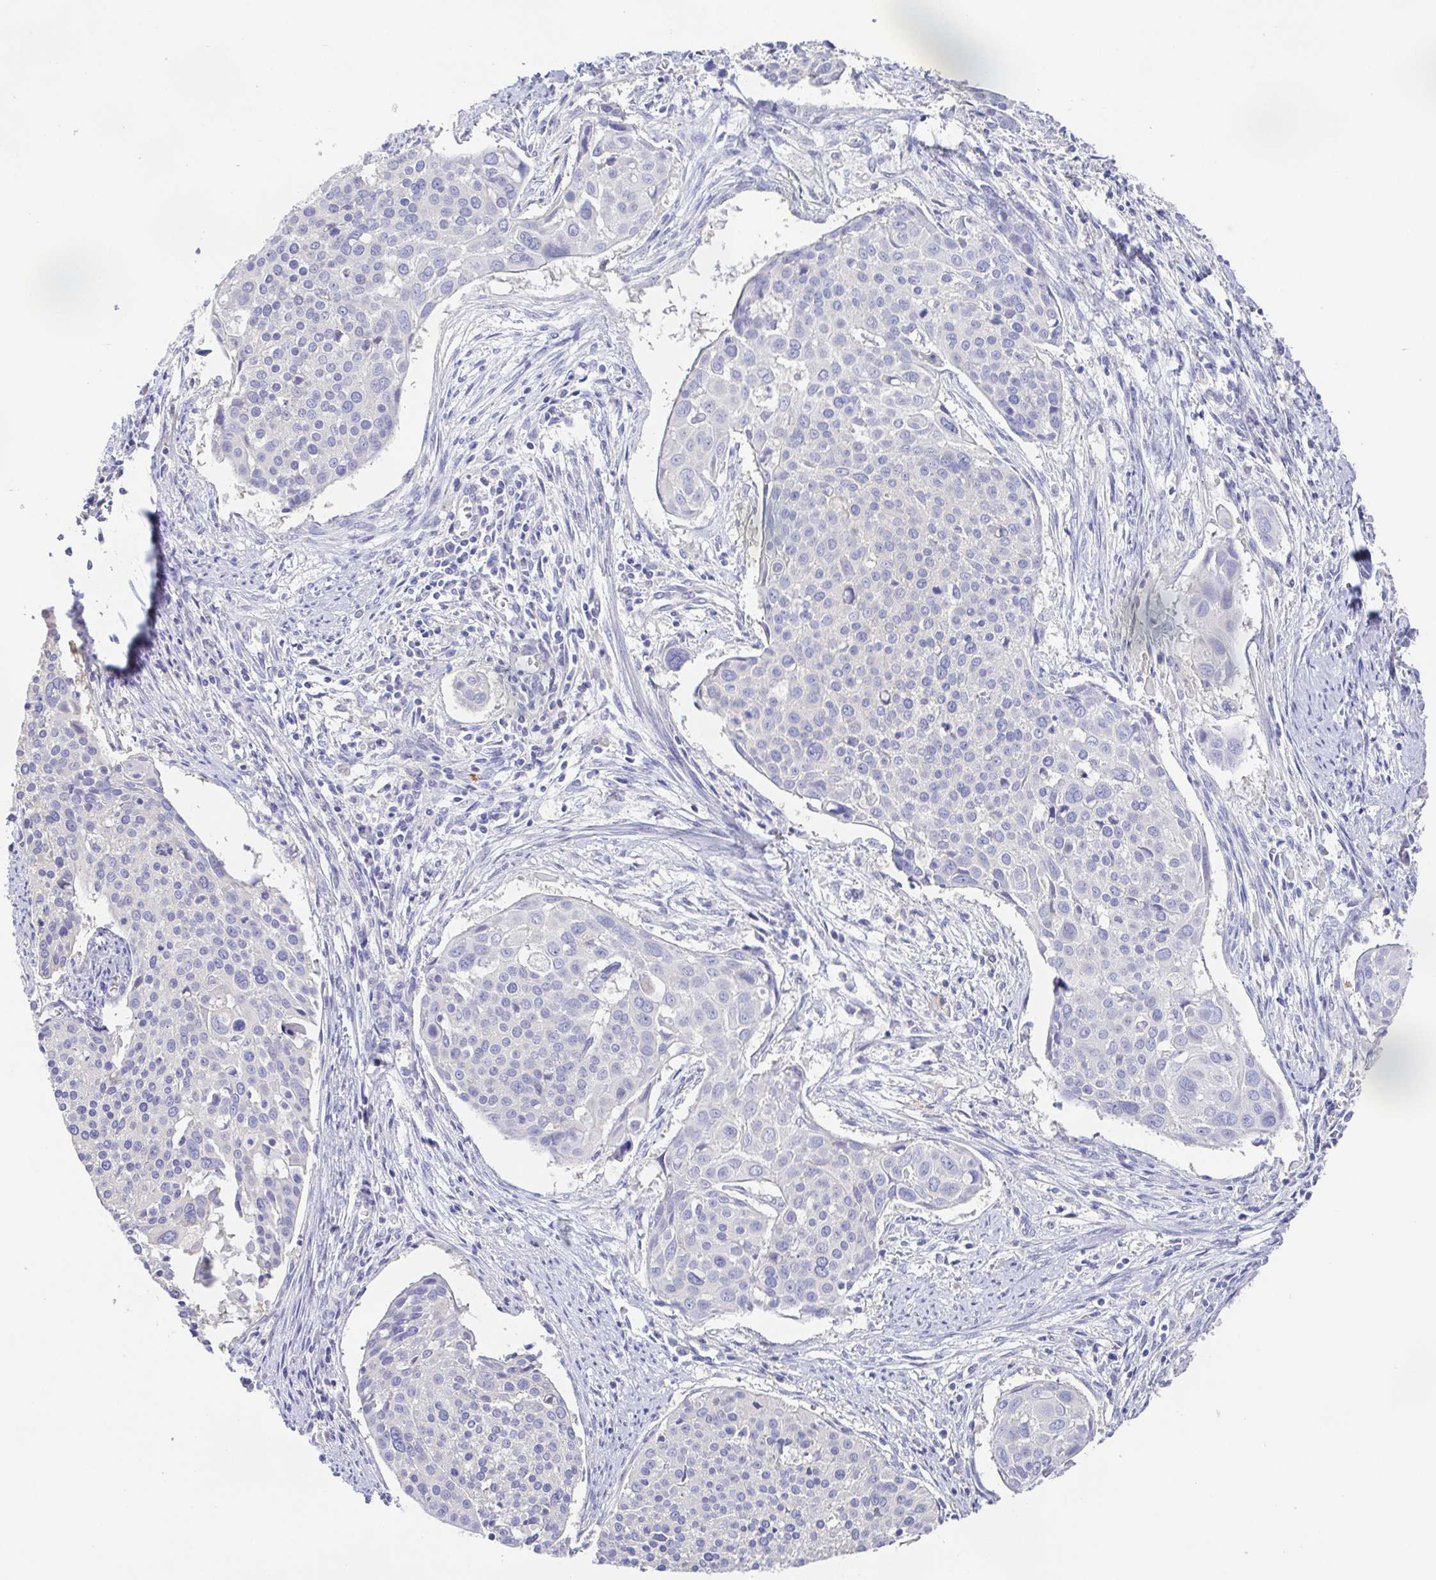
{"staining": {"intensity": "negative", "quantity": "none", "location": "none"}, "tissue": "cervical cancer", "cell_type": "Tumor cells", "image_type": "cancer", "snomed": [{"axis": "morphology", "description": "Squamous cell carcinoma, NOS"}, {"axis": "topography", "description": "Cervix"}], "caption": "High power microscopy micrograph of an immunohistochemistry (IHC) photomicrograph of squamous cell carcinoma (cervical), revealing no significant positivity in tumor cells. (DAB immunohistochemistry with hematoxylin counter stain).", "gene": "PKDREJ", "patient": {"sex": "female", "age": 39}}